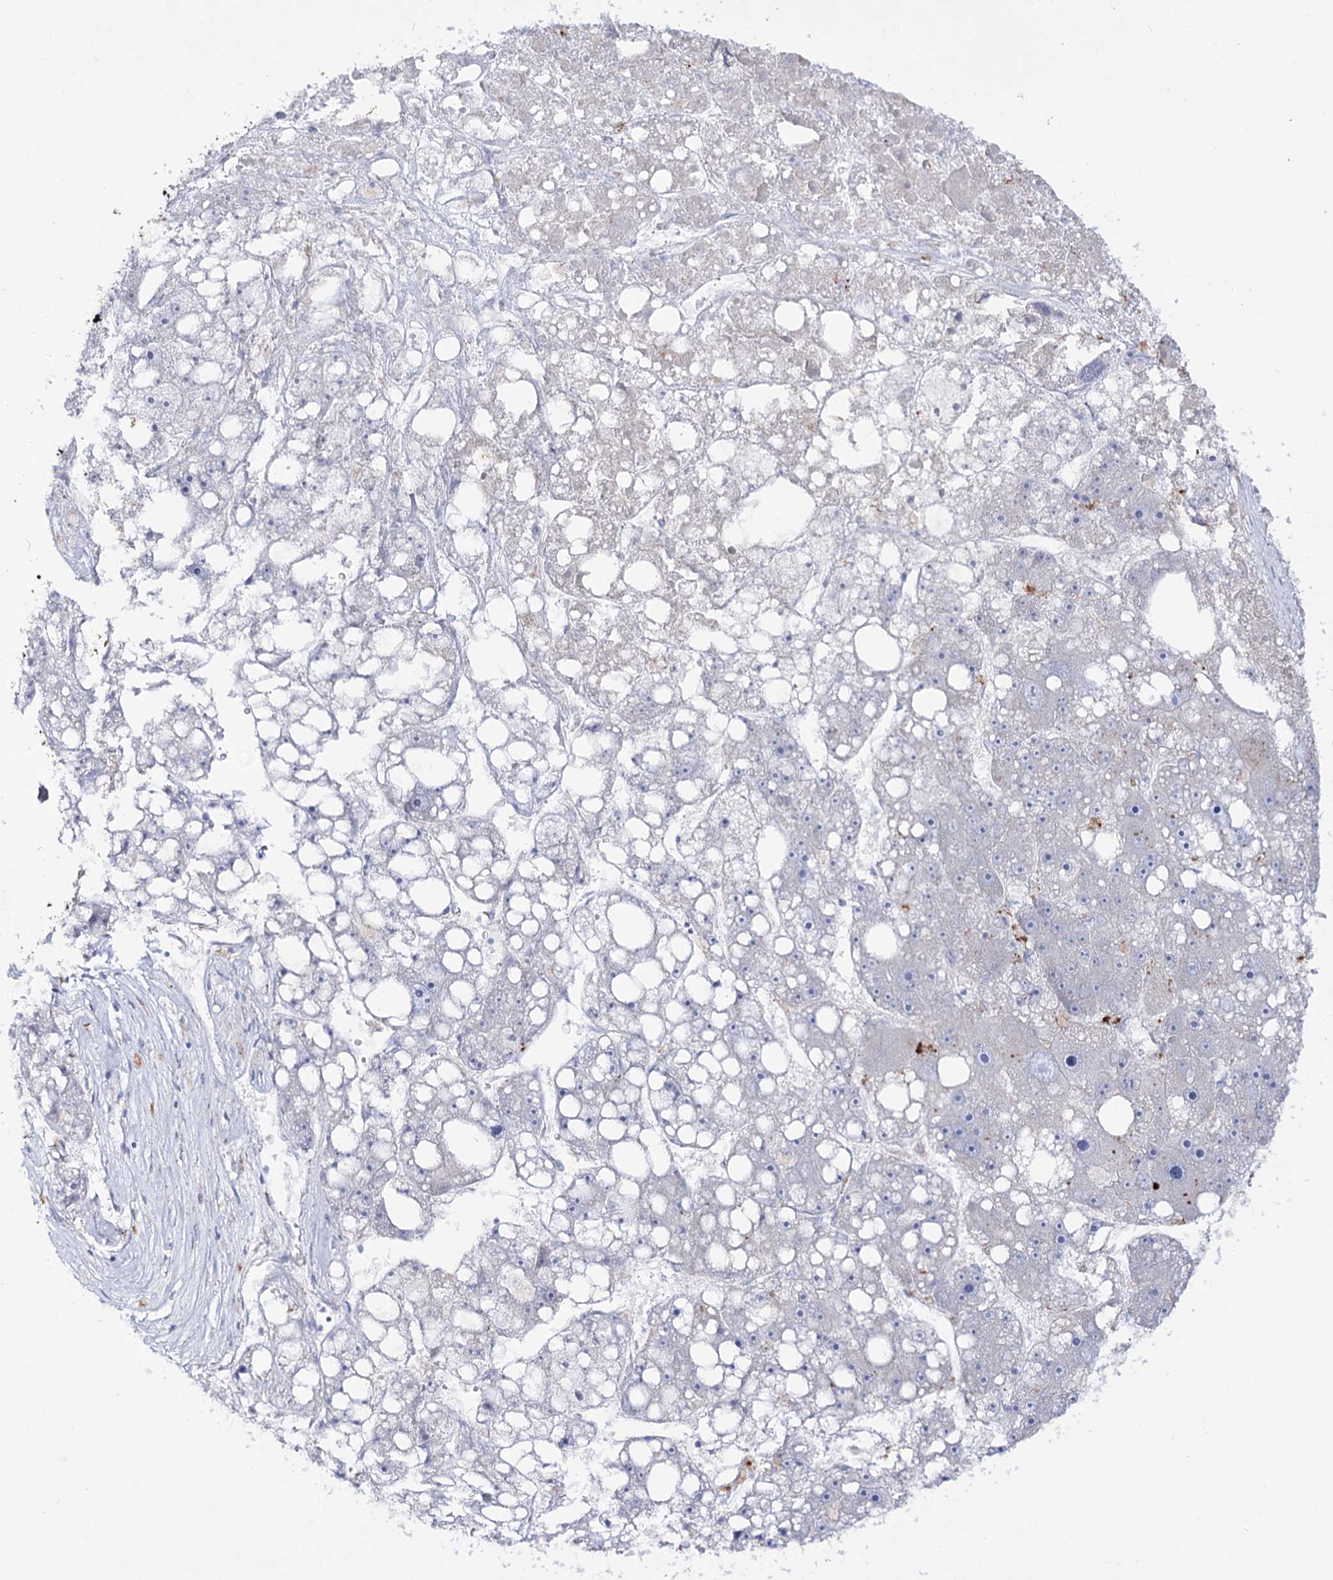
{"staining": {"intensity": "negative", "quantity": "none", "location": "none"}, "tissue": "liver cancer", "cell_type": "Tumor cells", "image_type": "cancer", "snomed": [{"axis": "morphology", "description": "Carcinoma, Hepatocellular, NOS"}, {"axis": "topography", "description": "Liver"}], "caption": "Tumor cells are negative for protein expression in human hepatocellular carcinoma (liver).", "gene": "NAGLU", "patient": {"sex": "female", "age": 61}}